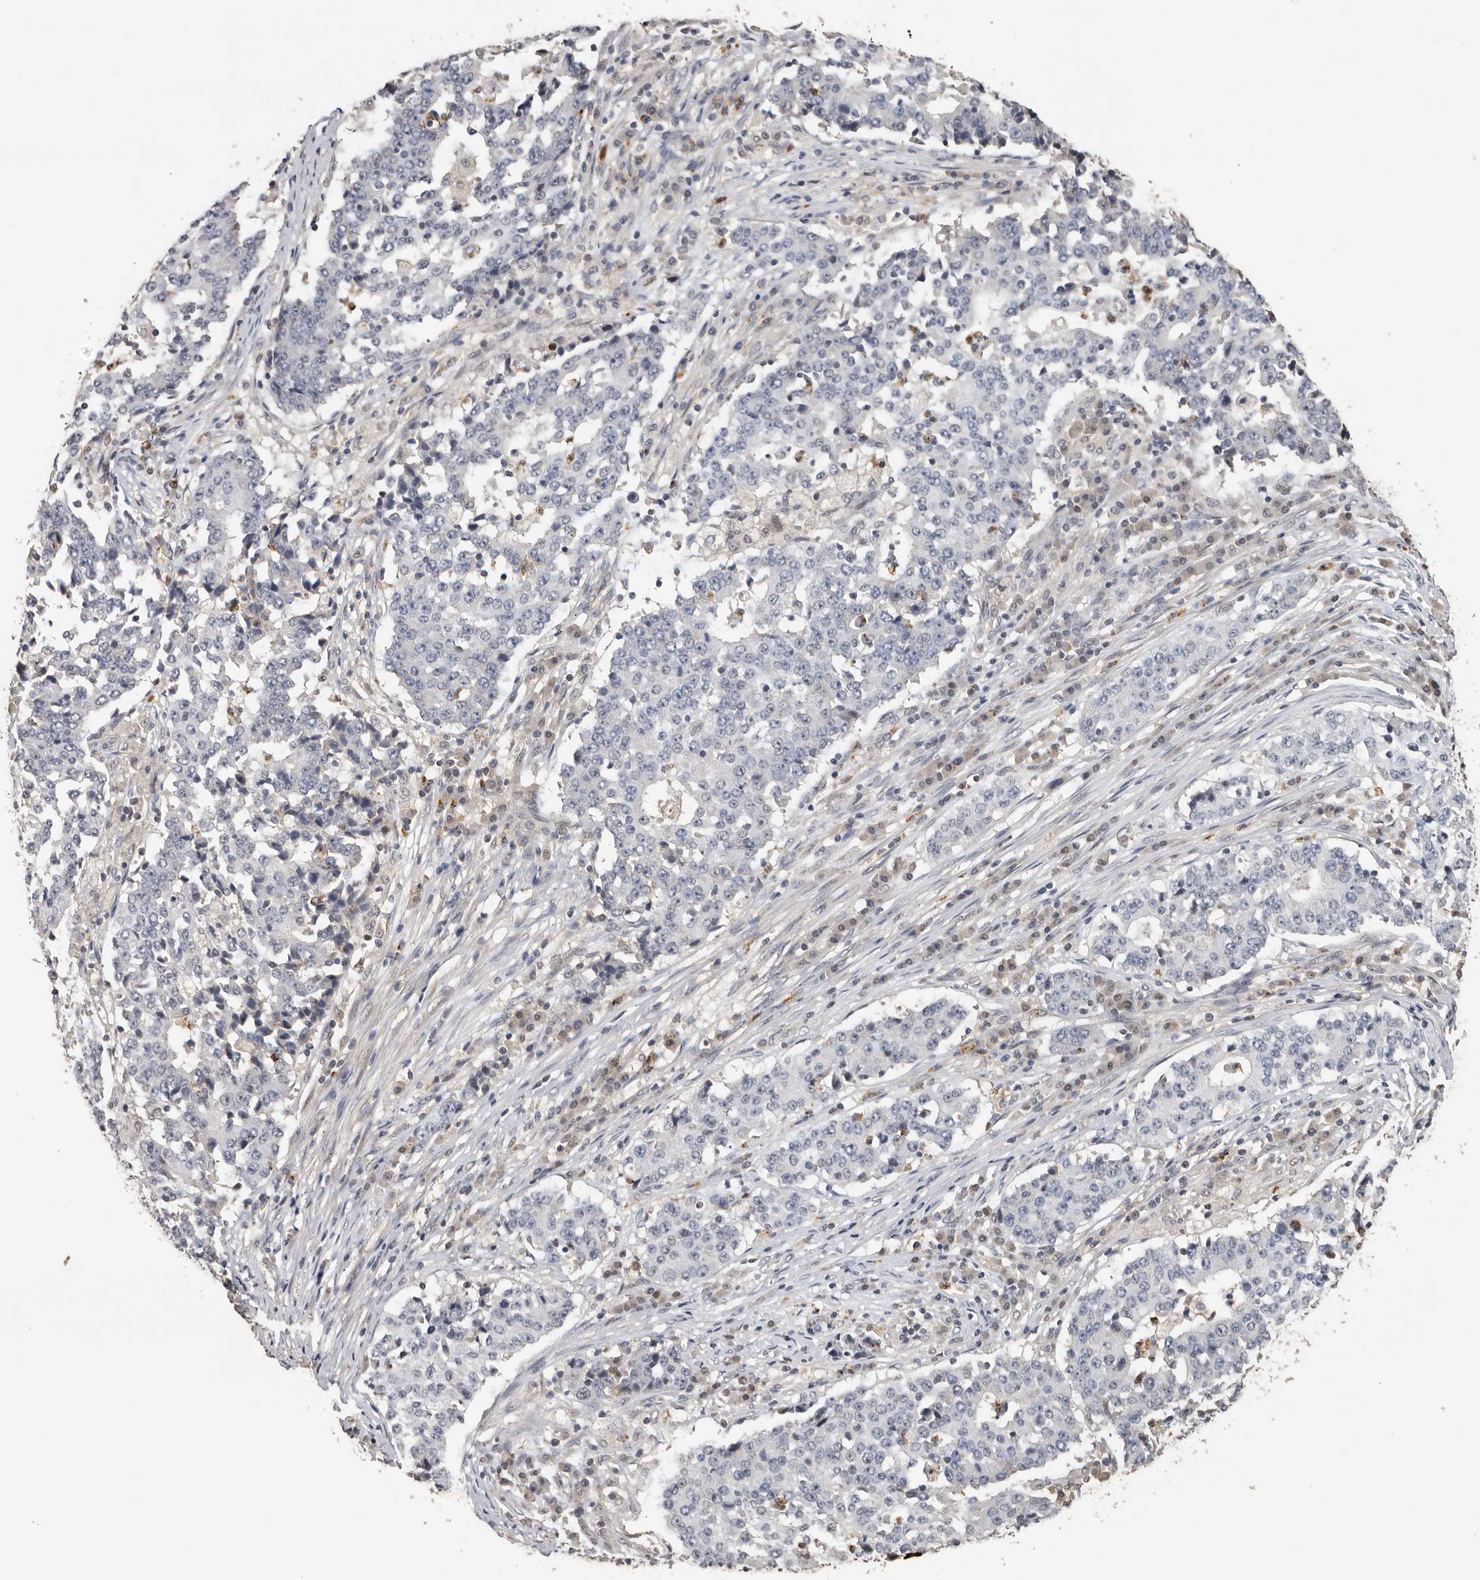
{"staining": {"intensity": "negative", "quantity": "none", "location": "none"}, "tissue": "stomach cancer", "cell_type": "Tumor cells", "image_type": "cancer", "snomed": [{"axis": "morphology", "description": "Adenocarcinoma, NOS"}, {"axis": "topography", "description": "Stomach"}], "caption": "Tumor cells are negative for brown protein staining in stomach adenocarcinoma.", "gene": "KIF2B", "patient": {"sex": "male", "age": 59}}